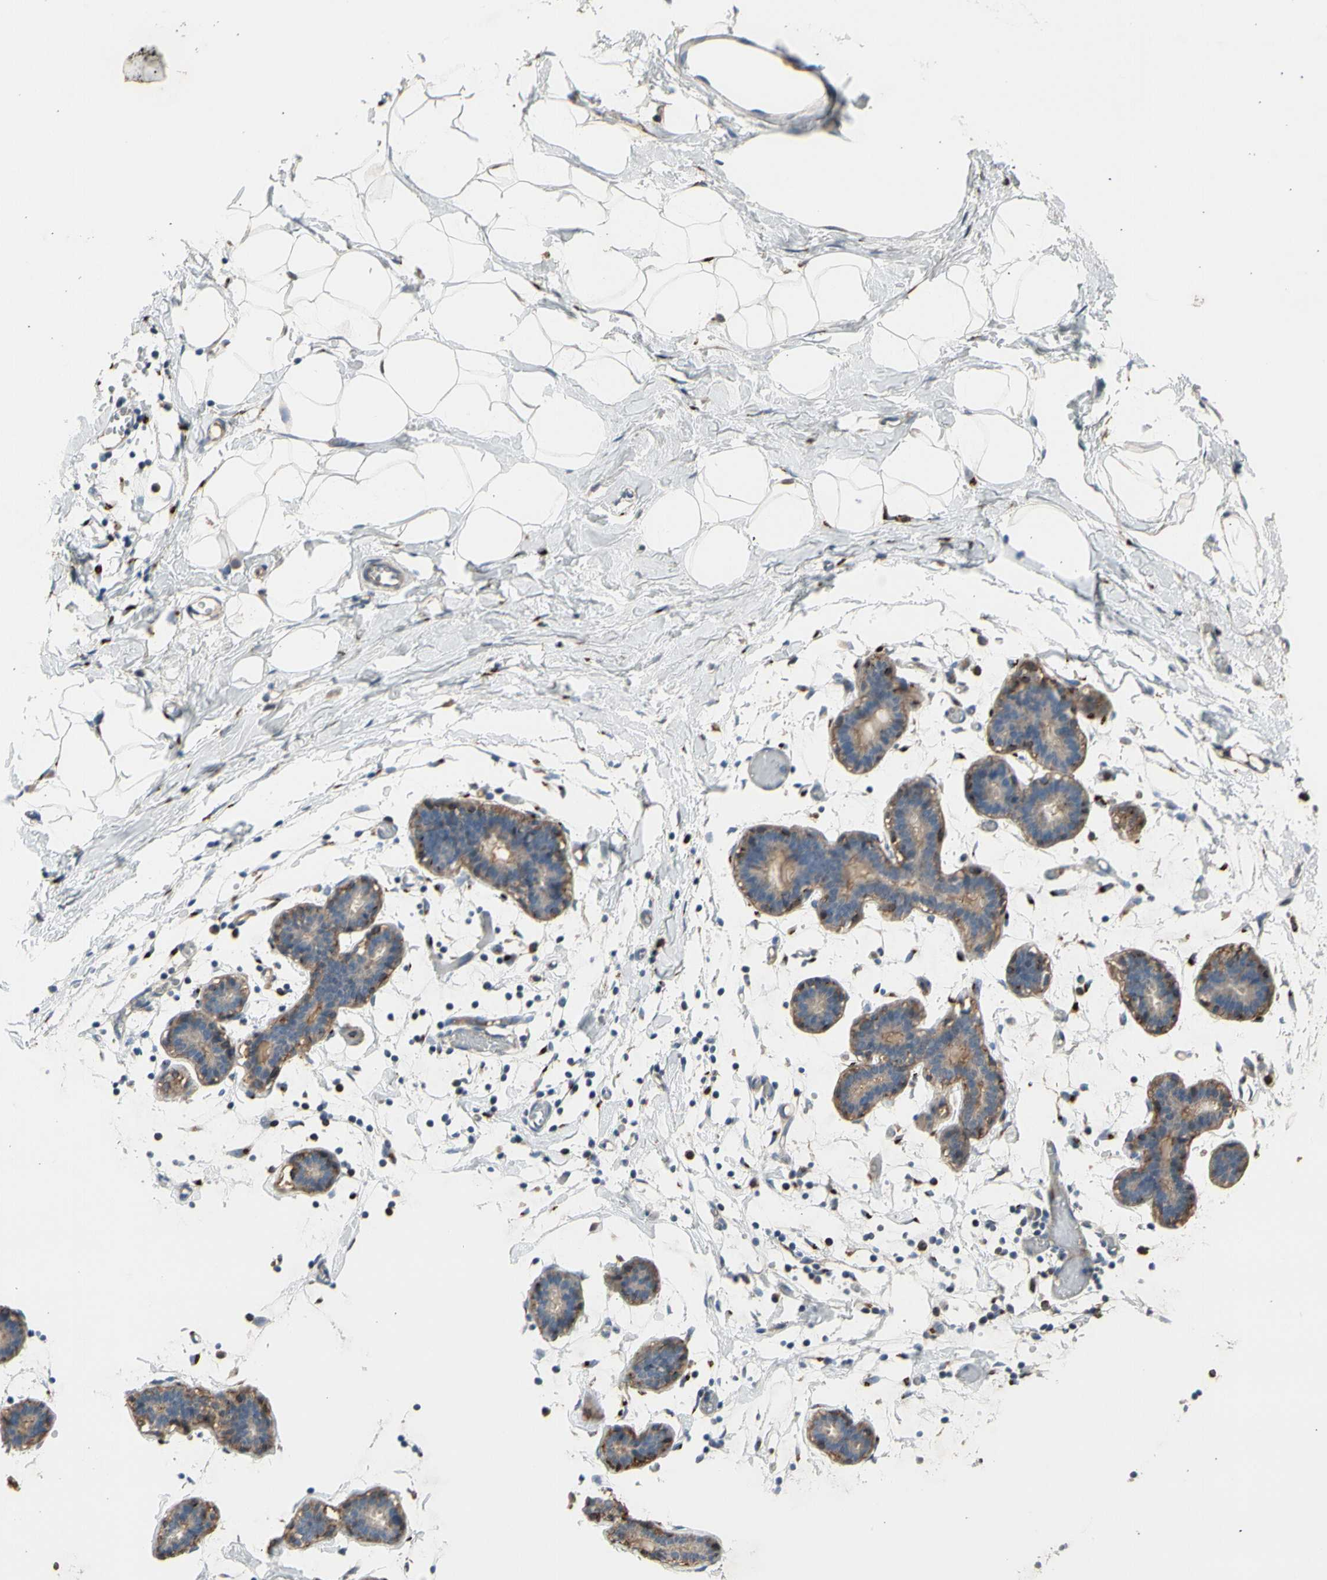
{"staining": {"intensity": "negative", "quantity": "none", "location": "none"}, "tissue": "breast", "cell_type": "Adipocytes", "image_type": "normal", "snomed": [{"axis": "morphology", "description": "Normal tissue, NOS"}, {"axis": "topography", "description": "Breast"}, {"axis": "topography", "description": "Soft tissue"}], "caption": "Photomicrograph shows no protein expression in adipocytes of normal breast. (Immunohistochemistry, brightfield microscopy, high magnification).", "gene": "GALNT5", "patient": {"sex": "female", "age": 25}}